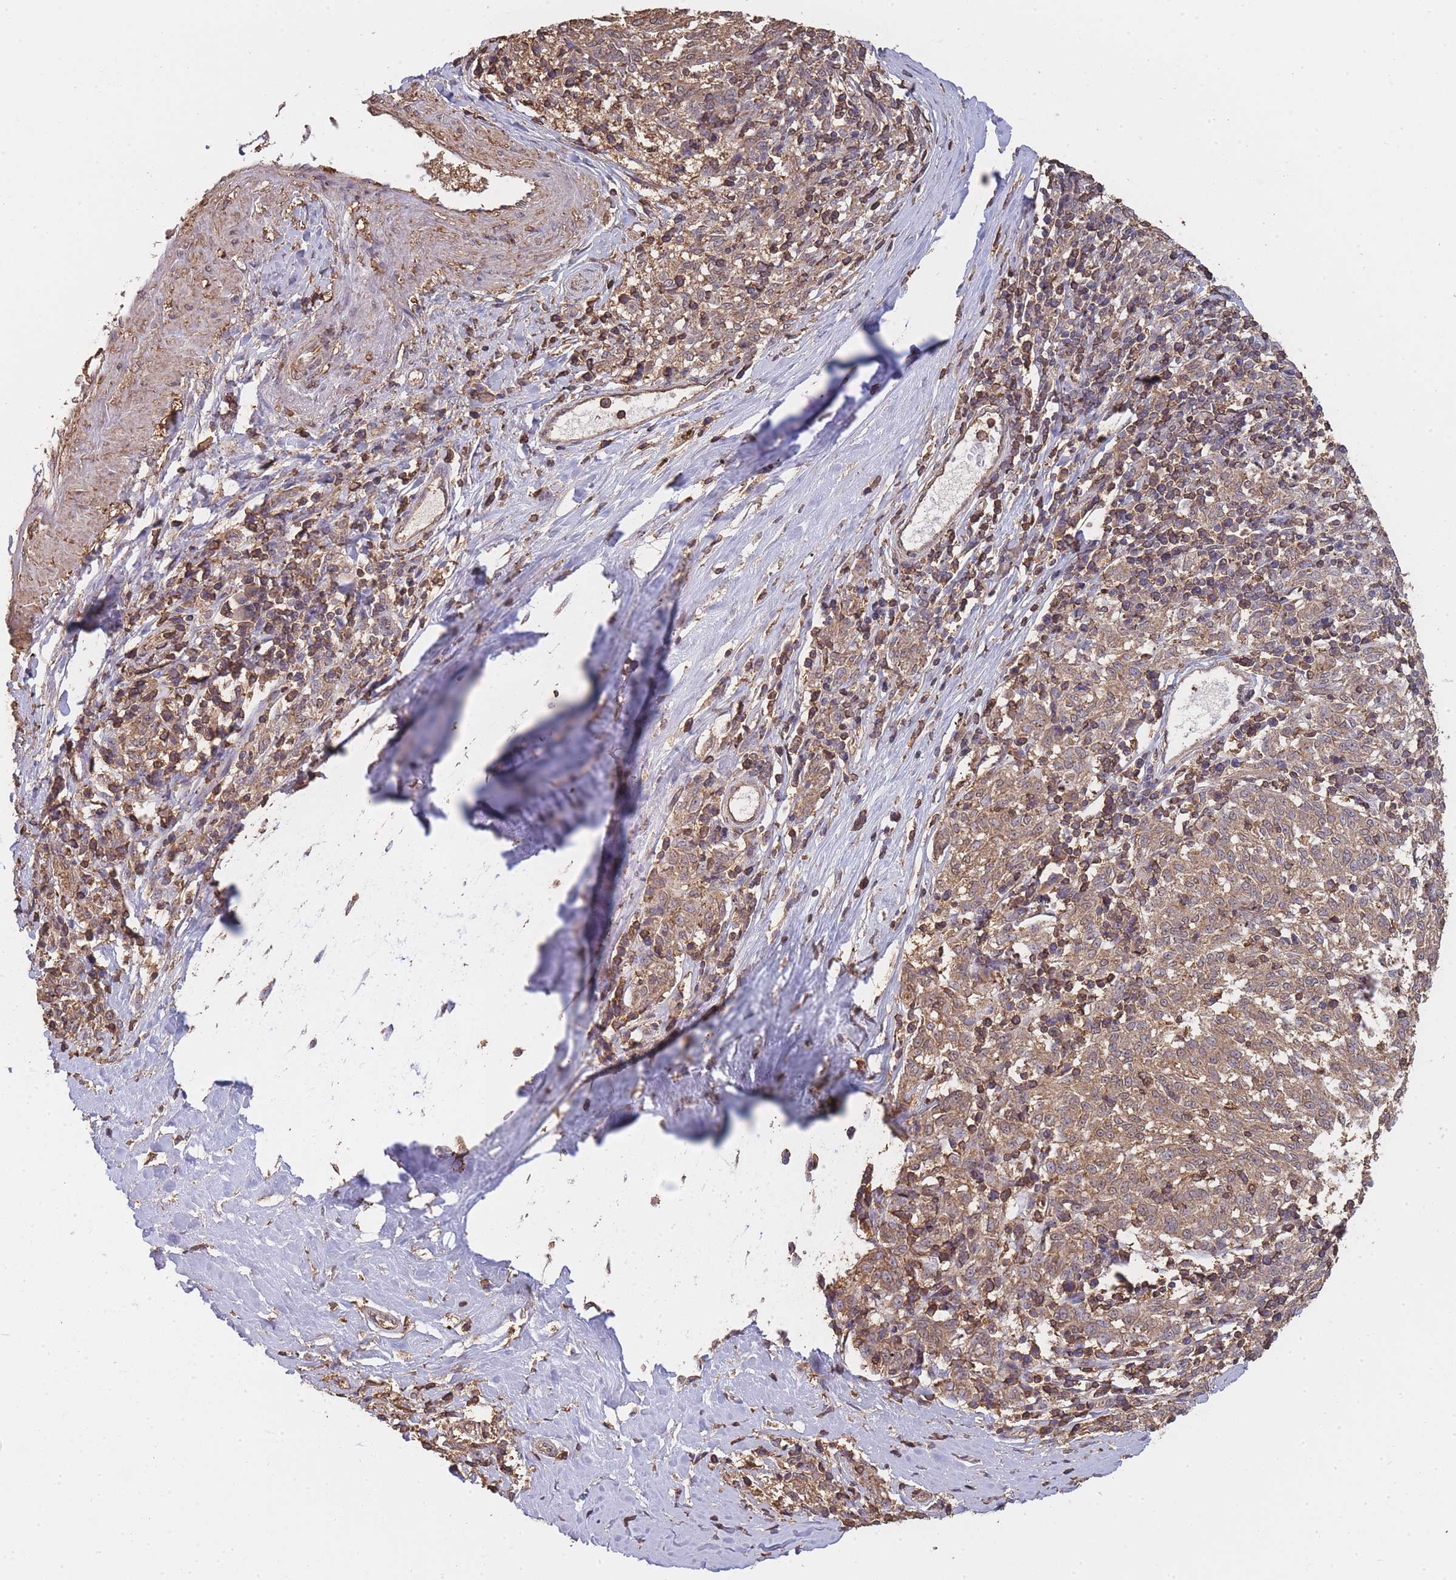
{"staining": {"intensity": "weak", "quantity": ">75%", "location": "cytoplasmic/membranous"}, "tissue": "melanoma", "cell_type": "Tumor cells", "image_type": "cancer", "snomed": [{"axis": "morphology", "description": "Malignant melanoma, NOS"}, {"axis": "topography", "description": "Skin"}], "caption": "About >75% of tumor cells in melanoma reveal weak cytoplasmic/membranous protein expression as visualized by brown immunohistochemical staining.", "gene": "METRN", "patient": {"sex": "female", "age": 72}}